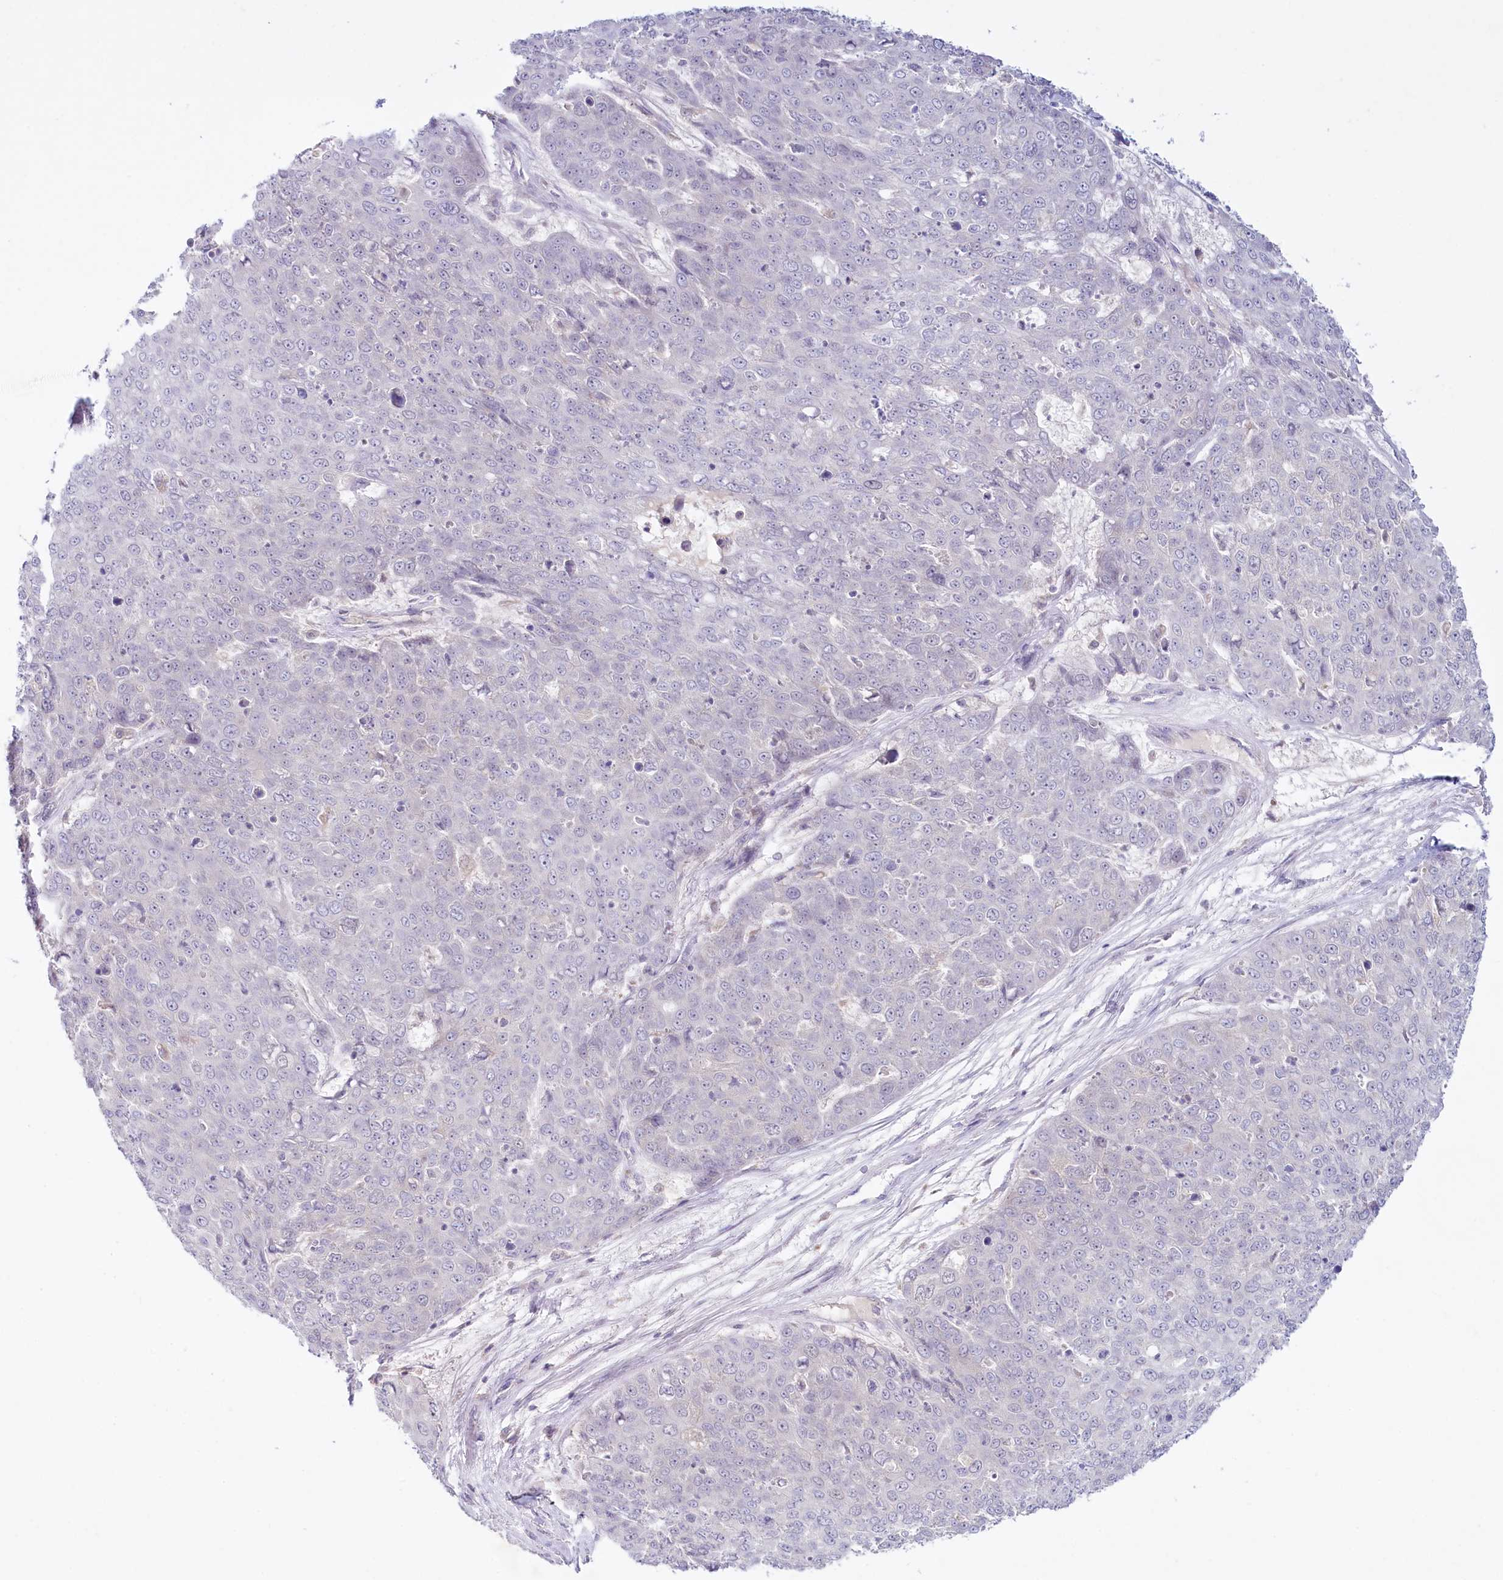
{"staining": {"intensity": "negative", "quantity": "none", "location": "none"}, "tissue": "skin cancer", "cell_type": "Tumor cells", "image_type": "cancer", "snomed": [{"axis": "morphology", "description": "Squamous cell carcinoma, NOS"}, {"axis": "topography", "description": "Skin"}], "caption": "Skin cancer (squamous cell carcinoma) was stained to show a protein in brown. There is no significant positivity in tumor cells. (DAB immunohistochemistry (IHC) visualized using brightfield microscopy, high magnification).", "gene": "PSAPL1", "patient": {"sex": "male", "age": 71}}